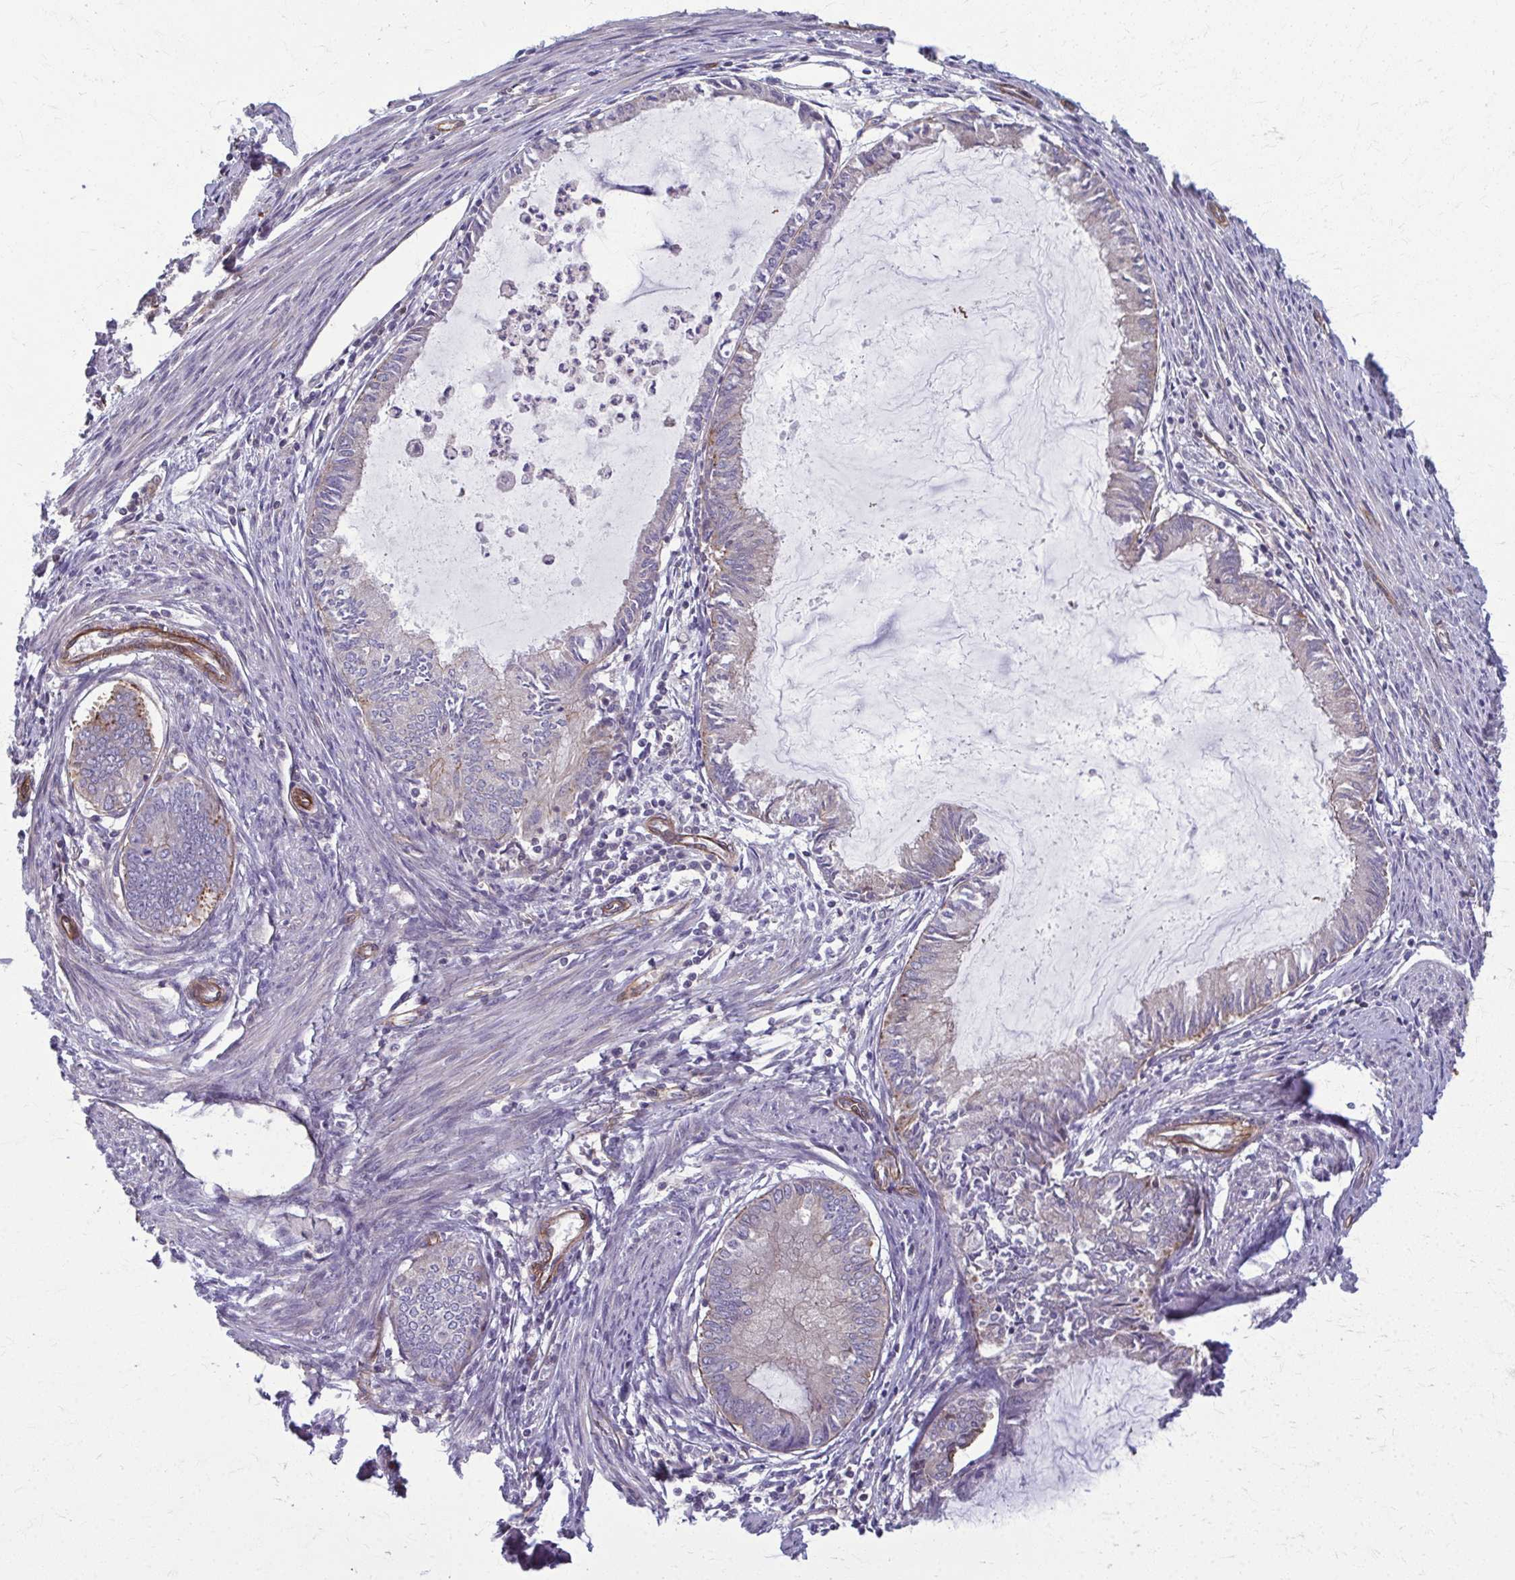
{"staining": {"intensity": "weak", "quantity": "<25%", "location": "cytoplasmic/membranous"}, "tissue": "endometrial cancer", "cell_type": "Tumor cells", "image_type": "cancer", "snomed": [{"axis": "morphology", "description": "Adenocarcinoma, NOS"}, {"axis": "topography", "description": "Endometrium"}], "caption": "This is a photomicrograph of immunohistochemistry staining of endometrial adenocarcinoma, which shows no expression in tumor cells. The staining was performed using DAB to visualize the protein expression in brown, while the nuclei were stained in blue with hematoxylin (Magnification: 20x).", "gene": "EID2B", "patient": {"sex": "female", "age": 86}}